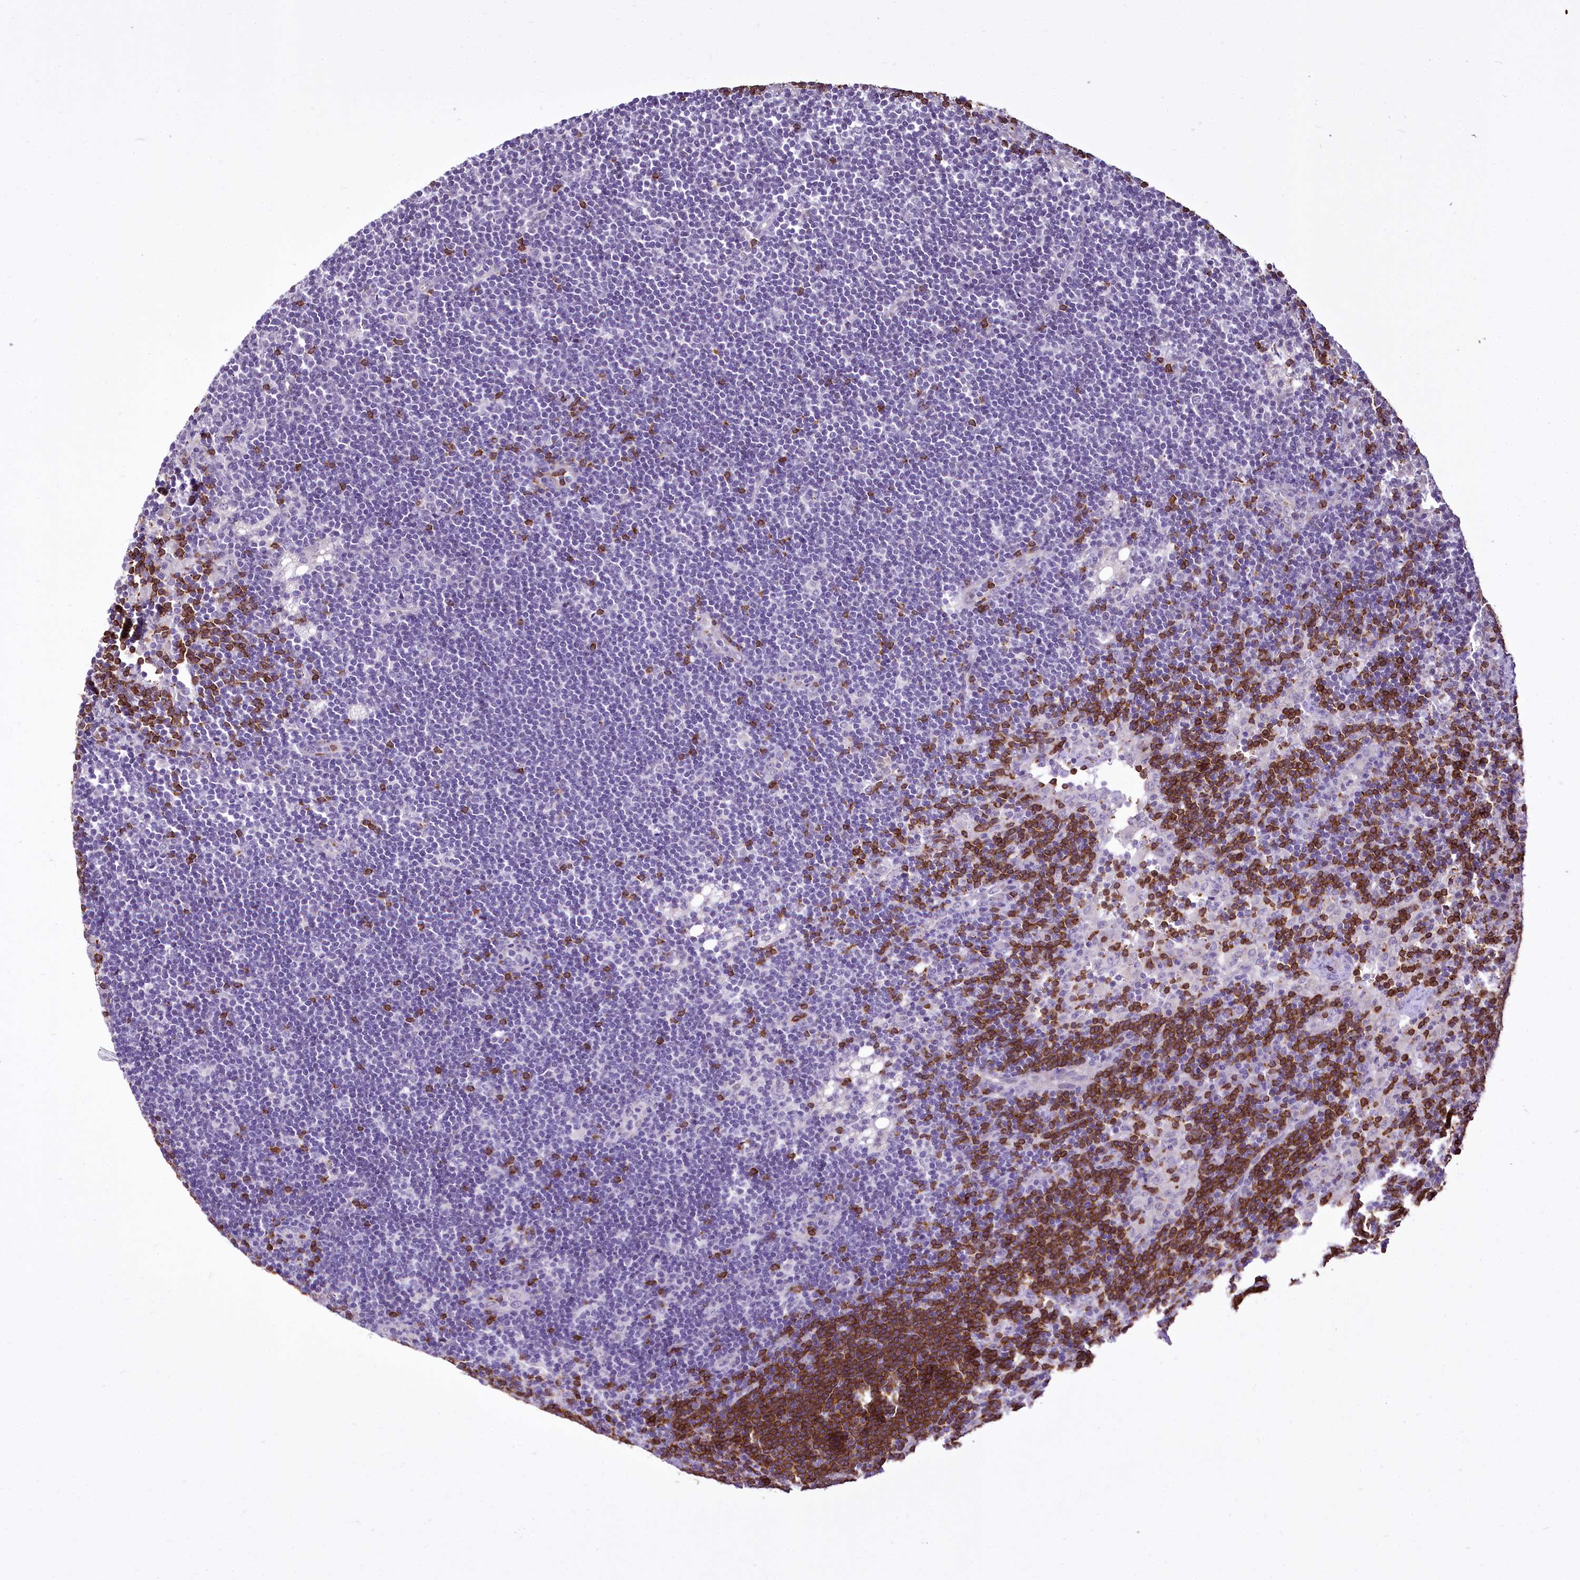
{"staining": {"intensity": "moderate", "quantity": "<25%", "location": "cytoplasmic/membranous"}, "tissue": "lymph node", "cell_type": "Germinal center cells", "image_type": "normal", "snomed": [{"axis": "morphology", "description": "Normal tissue, NOS"}, {"axis": "topography", "description": "Lymph node"}], "caption": "About <25% of germinal center cells in benign human lymph node reveal moderate cytoplasmic/membranous protein expression as visualized by brown immunohistochemical staining.", "gene": "BANK1", "patient": {"sex": "male", "age": 24}}